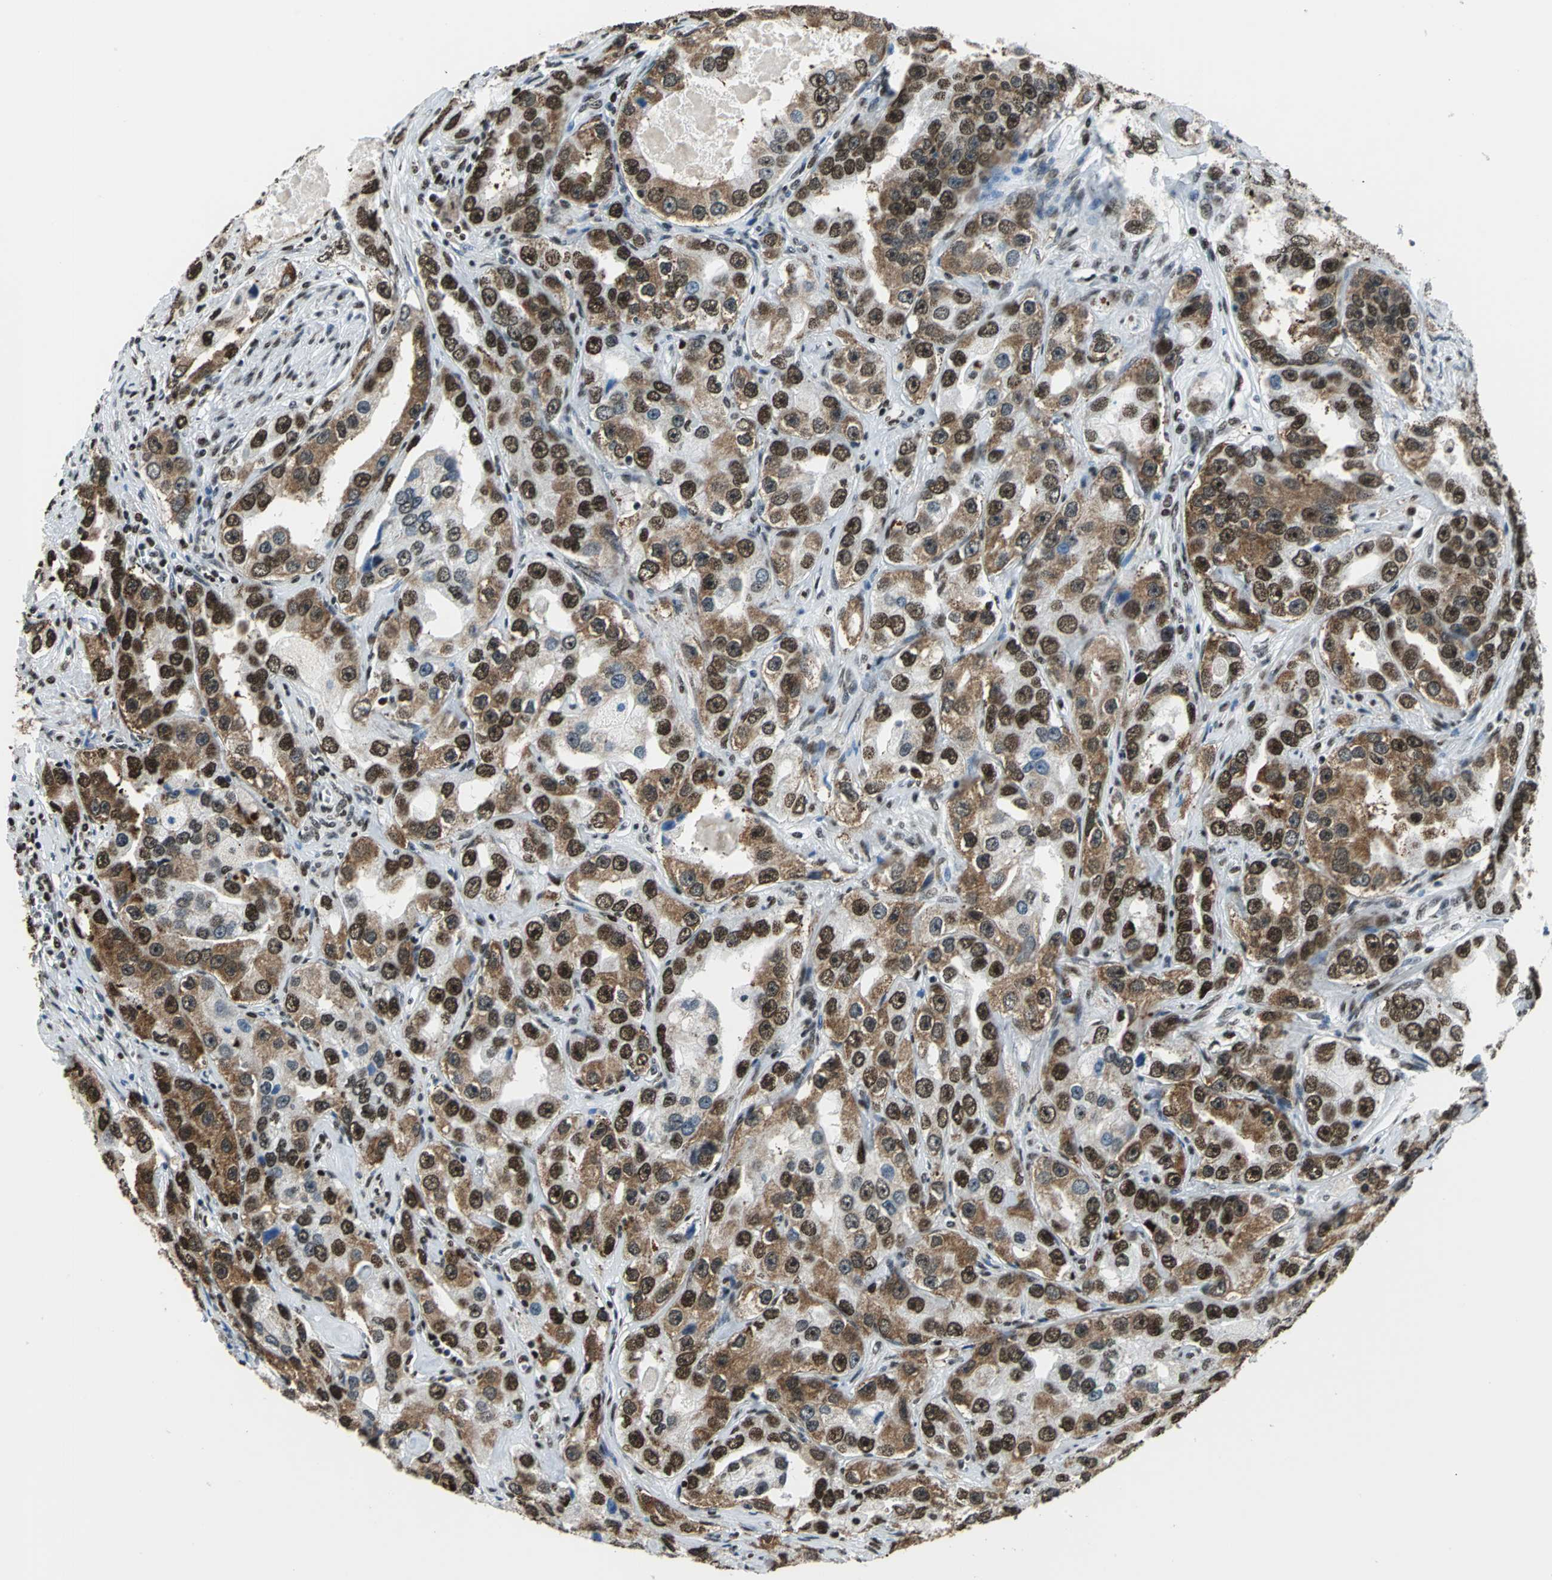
{"staining": {"intensity": "strong", "quantity": ">75%", "location": "cytoplasmic/membranous,nuclear"}, "tissue": "prostate cancer", "cell_type": "Tumor cells", "image_type": "cancer", "snomed": [{"axis": "morphology", "description": "Adenocarcinoma, High grade"}, {"axis": "topography", "description": "Prostate"}], "caption": "About >75% of tumor cells in human prostate cancer (adenocarcinoma (high-grade)) display strong cytoplasmic/membranous and nuclear protein expression as visualized by brown immunohistochemical staining.", "gene": "APEX1", "patient": {"sex": "male", "age": 63}}